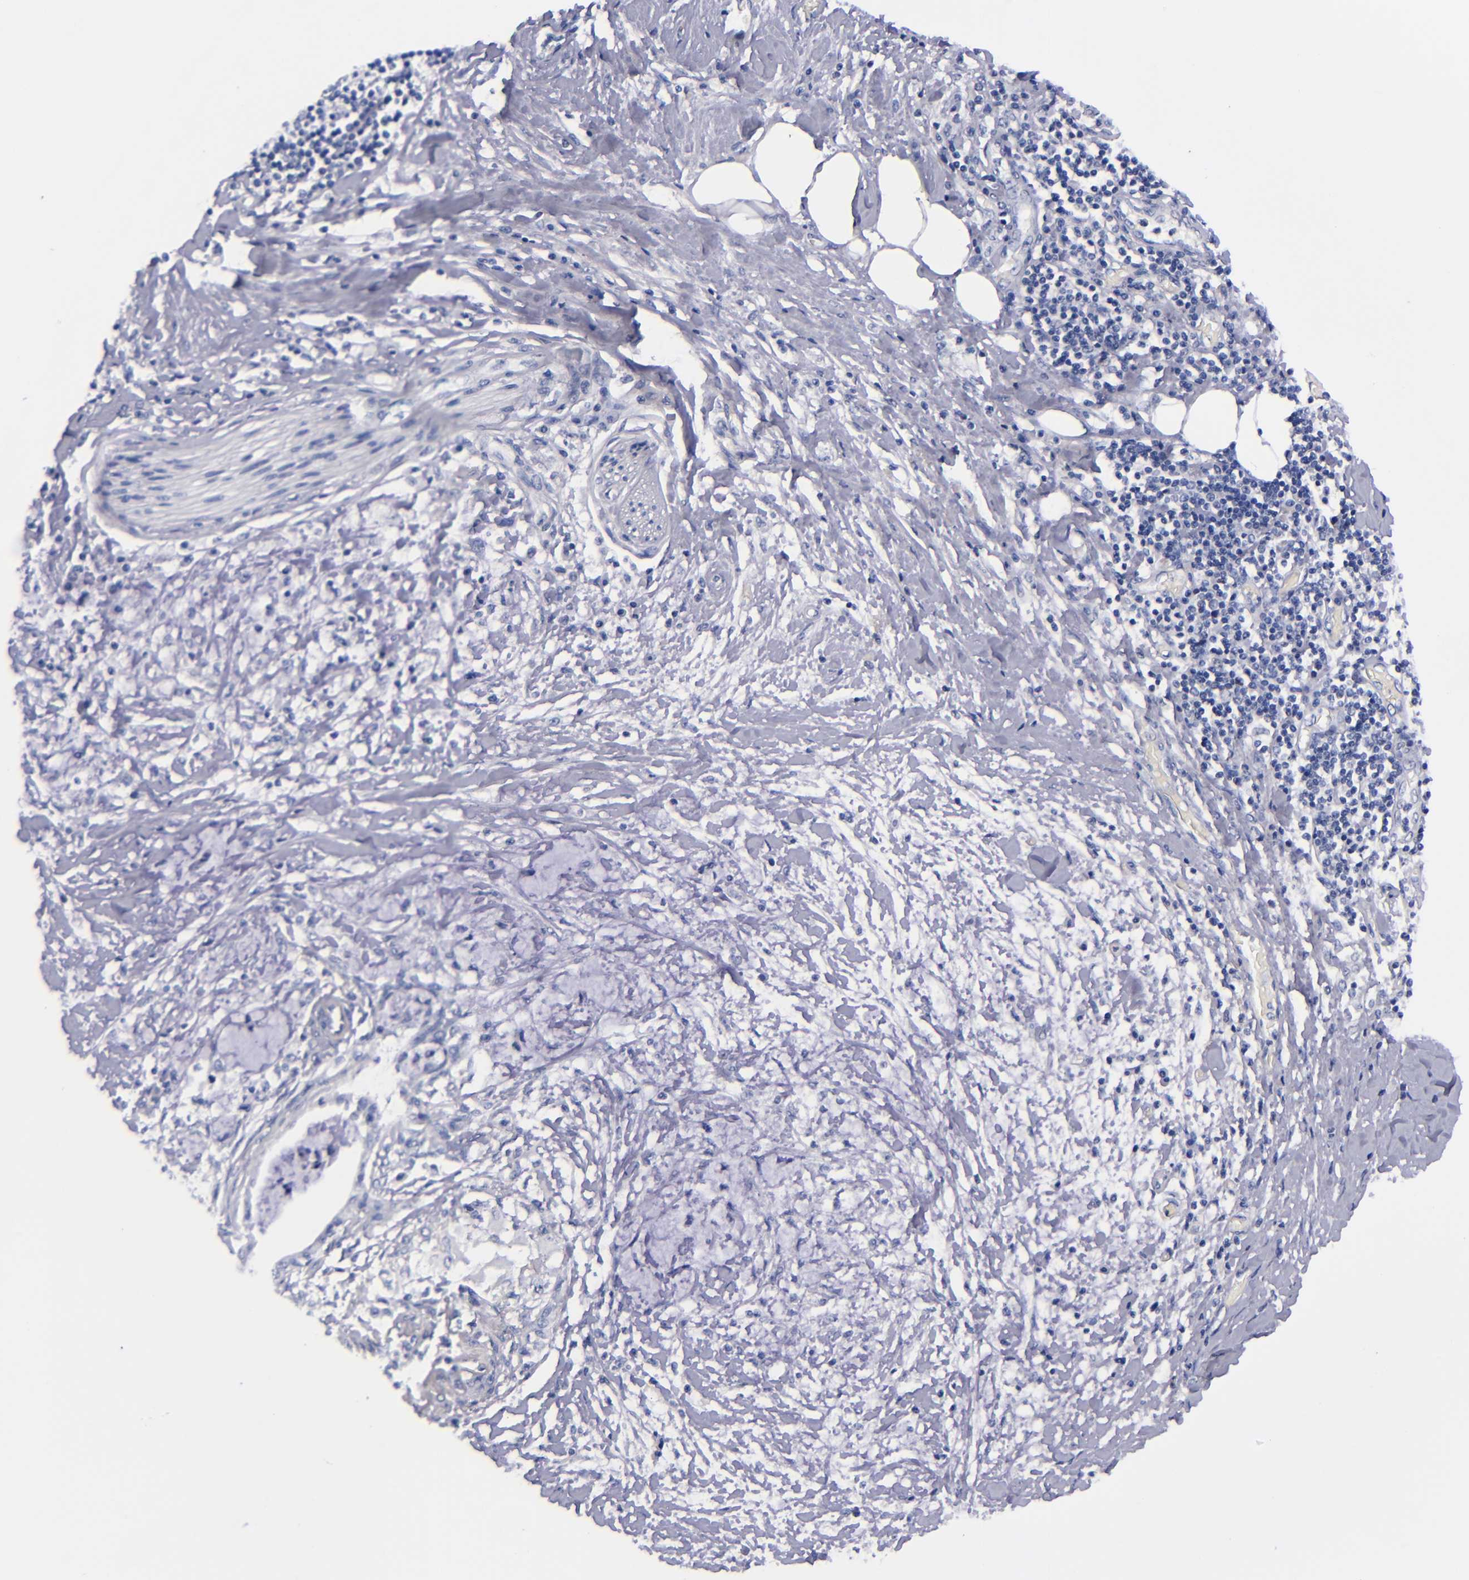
{"staining": {"intensity": "negative", "quantity": "none", "location": "none"}, "tissue": "pancreatic cancer", "cell_type": "Tumor cells", "image_type": "cancer", "snomed": [{"axis": "morphology", "description": "Adenocarcinoma, NOS"}, {"axis": "topography", "description": "Pancreas"}], "caption": "Immunohistochemistry of pancreatic cancer displays no expression in tumor cells.", "gene": "MCM7", "patient": {"sex": "female", "age": 64}}